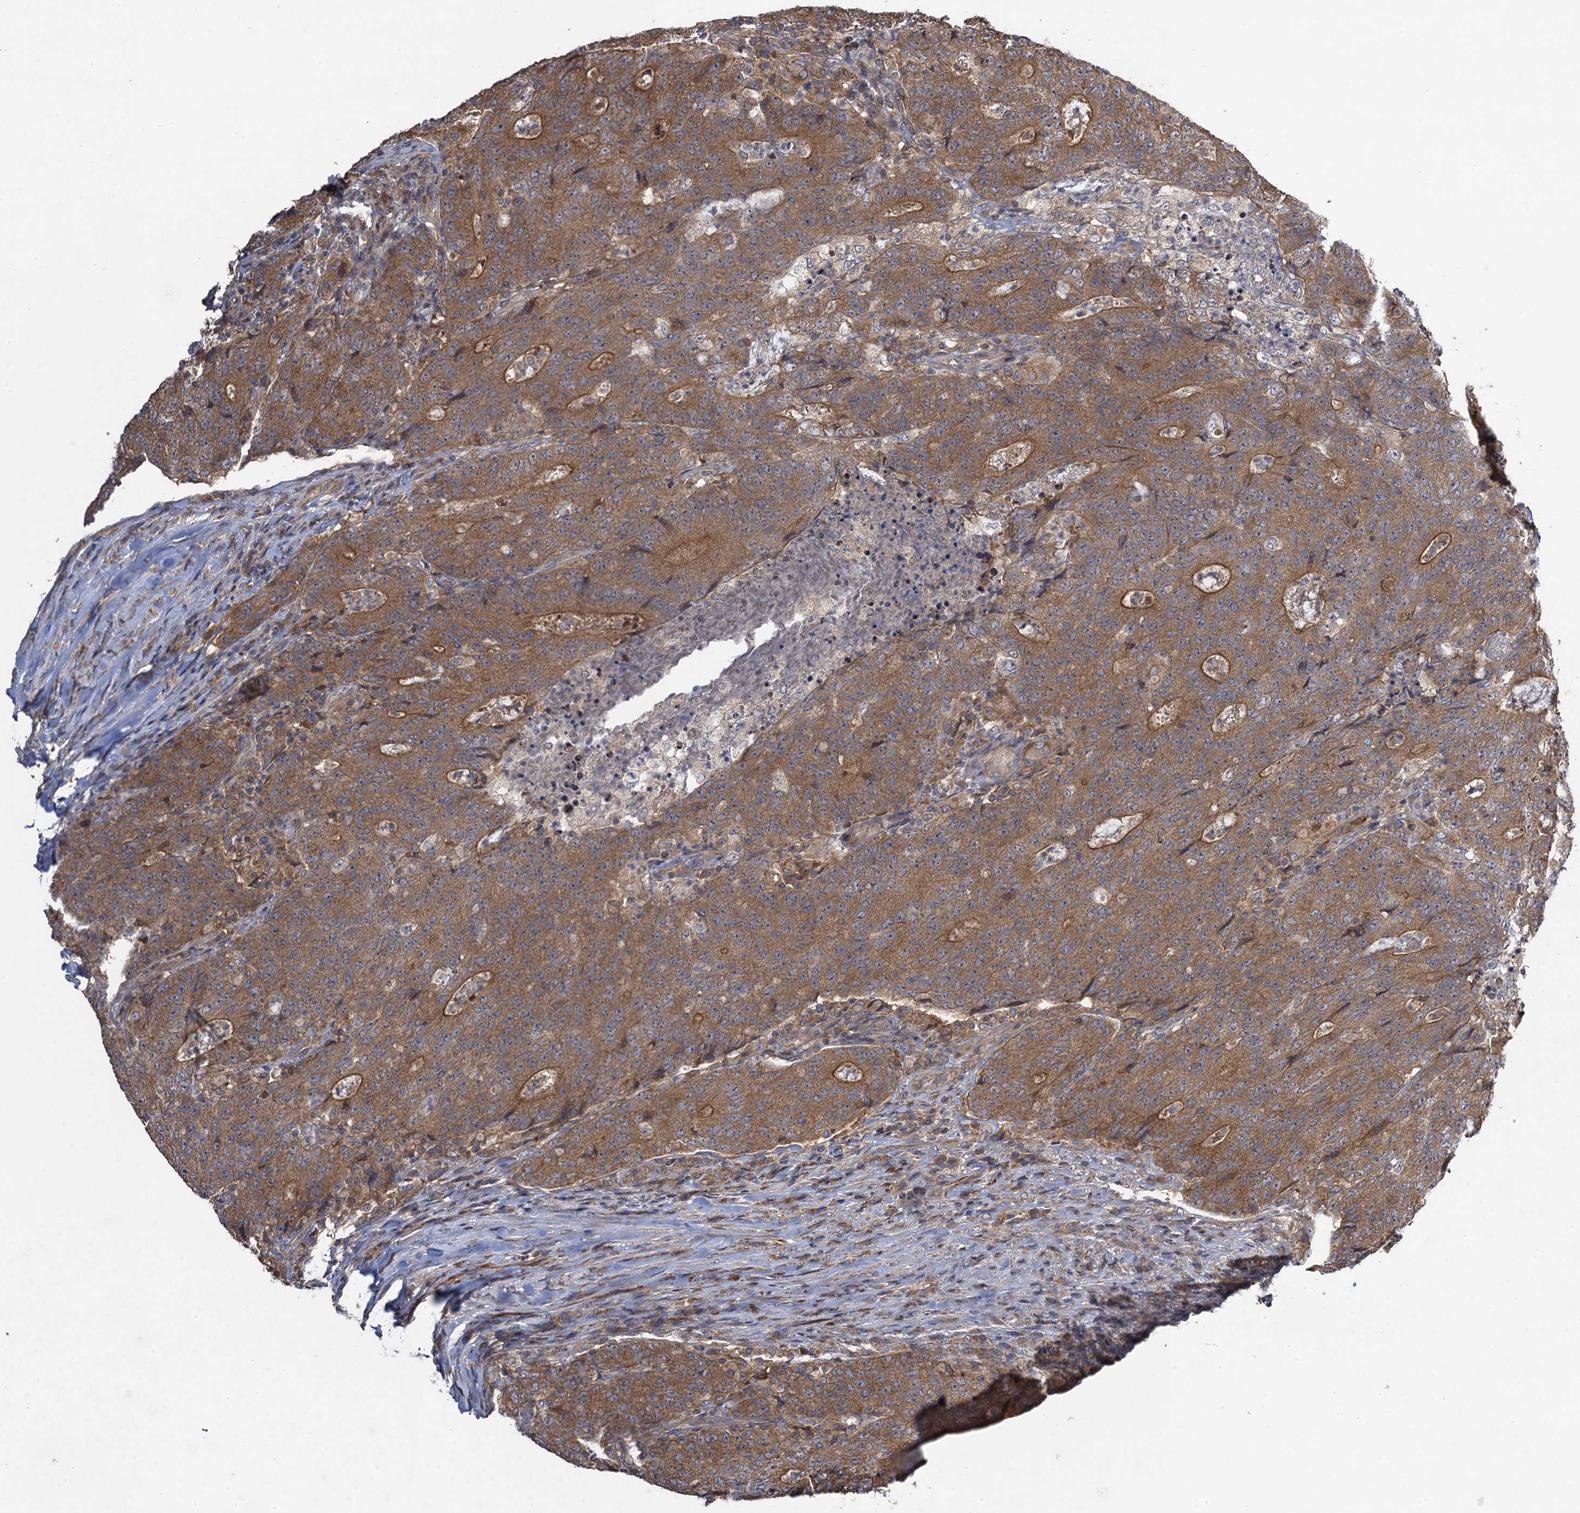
{"staining": {"intensity": "moderate", "quantity": ">75%", "location": "cytoplasmic/membranous"}, "tissue": "colorectal cancer", "cell_type": "Tumor cells", "image_type": "cancer", "snomed": [{"axis": "morphology", "description": "Adenocarcinoma, NOS"}, {"axis": "topography", "description": "Colon"}], "caption": "About >75% of tumor cells in colorectal cancer (adenocarcinoma) exhibit moderate cytoplasmic/membranous protein staining as visualized by brown immunohistochemical staining.", "gene": "WDR88", "patient": {"sex": "female", "age": 75}}